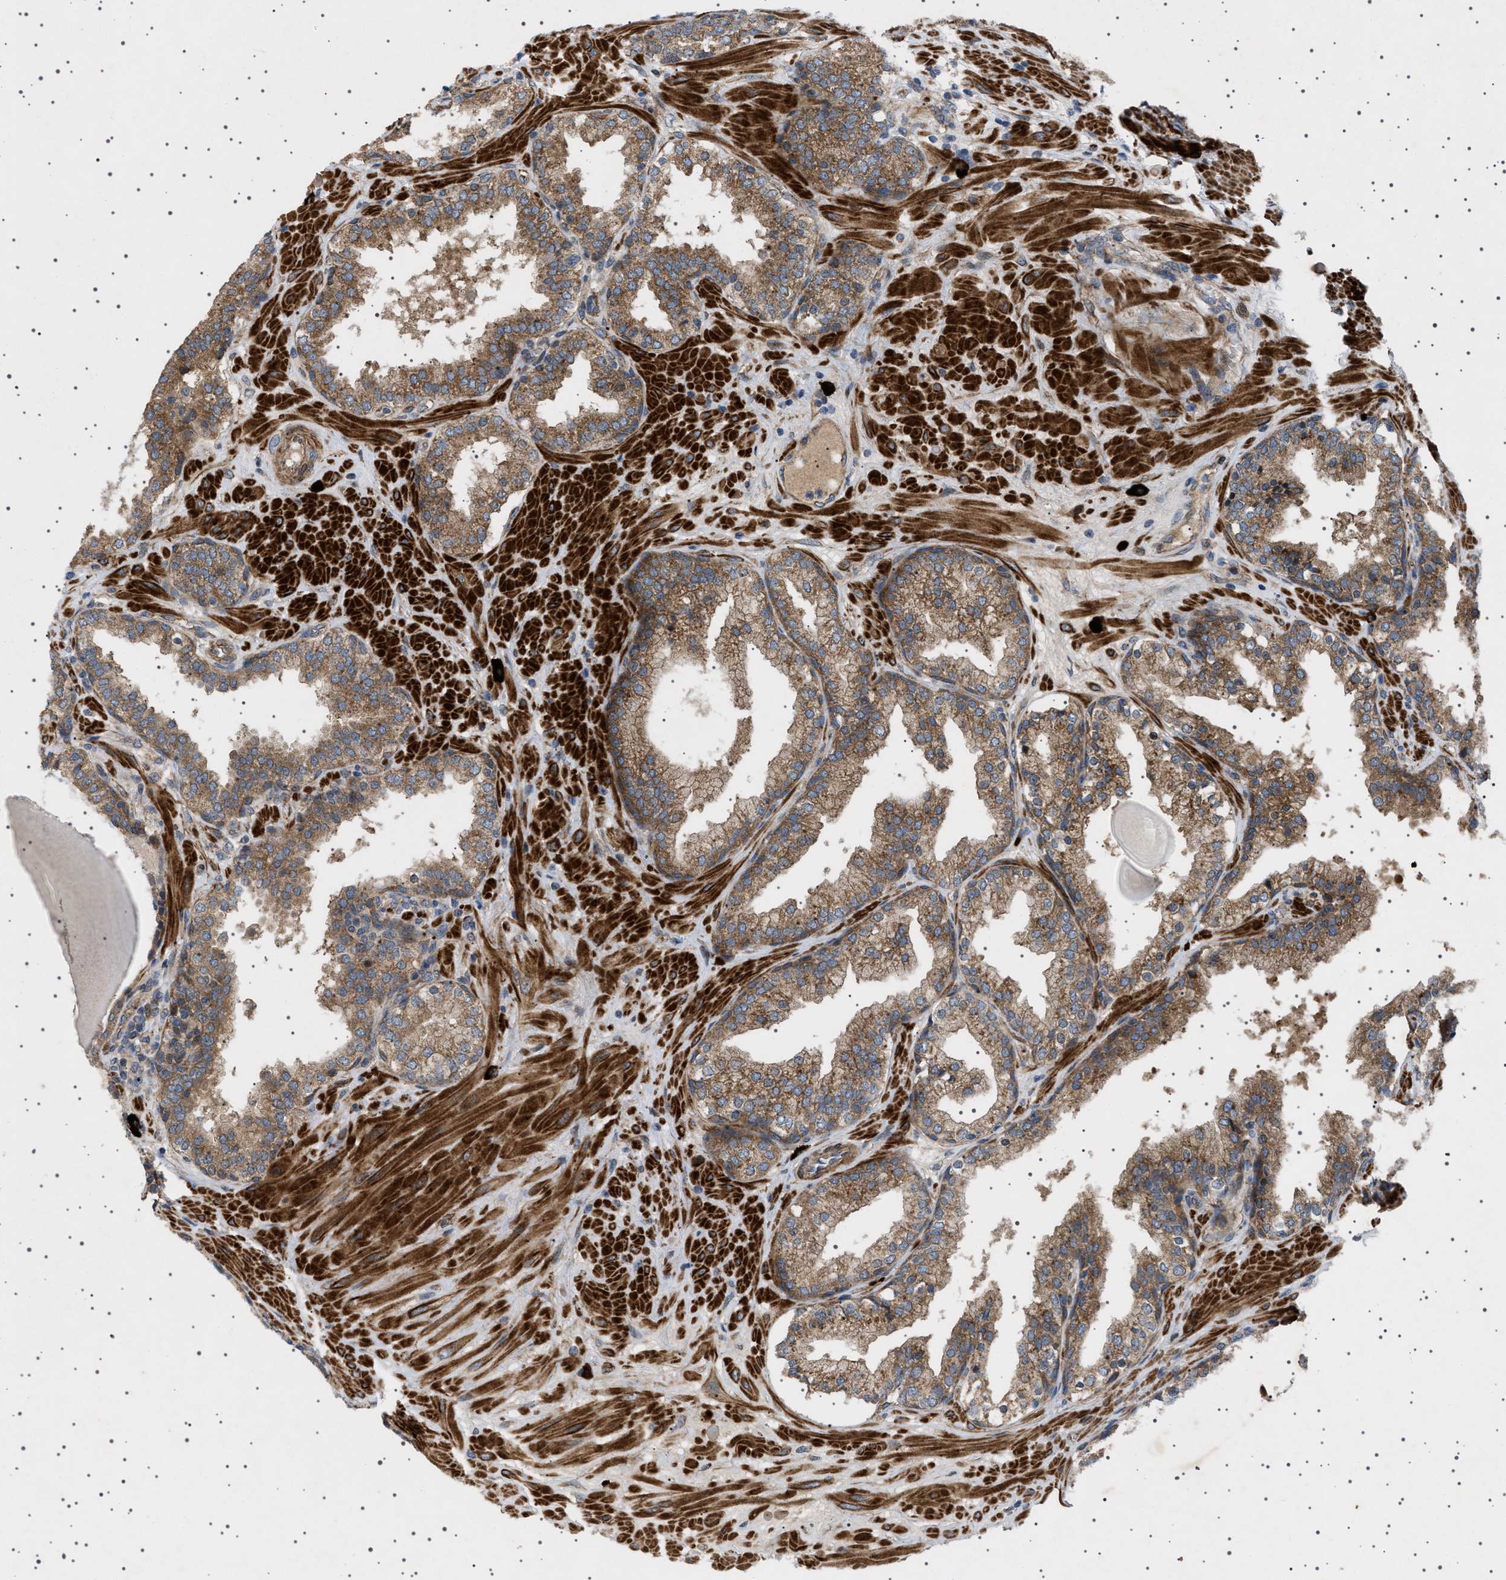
{"staining": {"intensity": "strong", "quantity": ">75%", "location": "cytoplasmic/membranous"}, "tissue": "prostate", "cell_type": "Glandular cells", "image_type": "normal", "snomed": [{"axis": "morphology", "description": "Normal tissue, NOS"}, {"axis": "topography", "description": "Prostate"}], "caption": "Prostate stained for a protein (brown) reveals strong cytoplasmic/membranous positive staining in approximately >75% of glandular cells.", "gene": "CCDC186", "patient": {"sex": "male", "age": 51}}